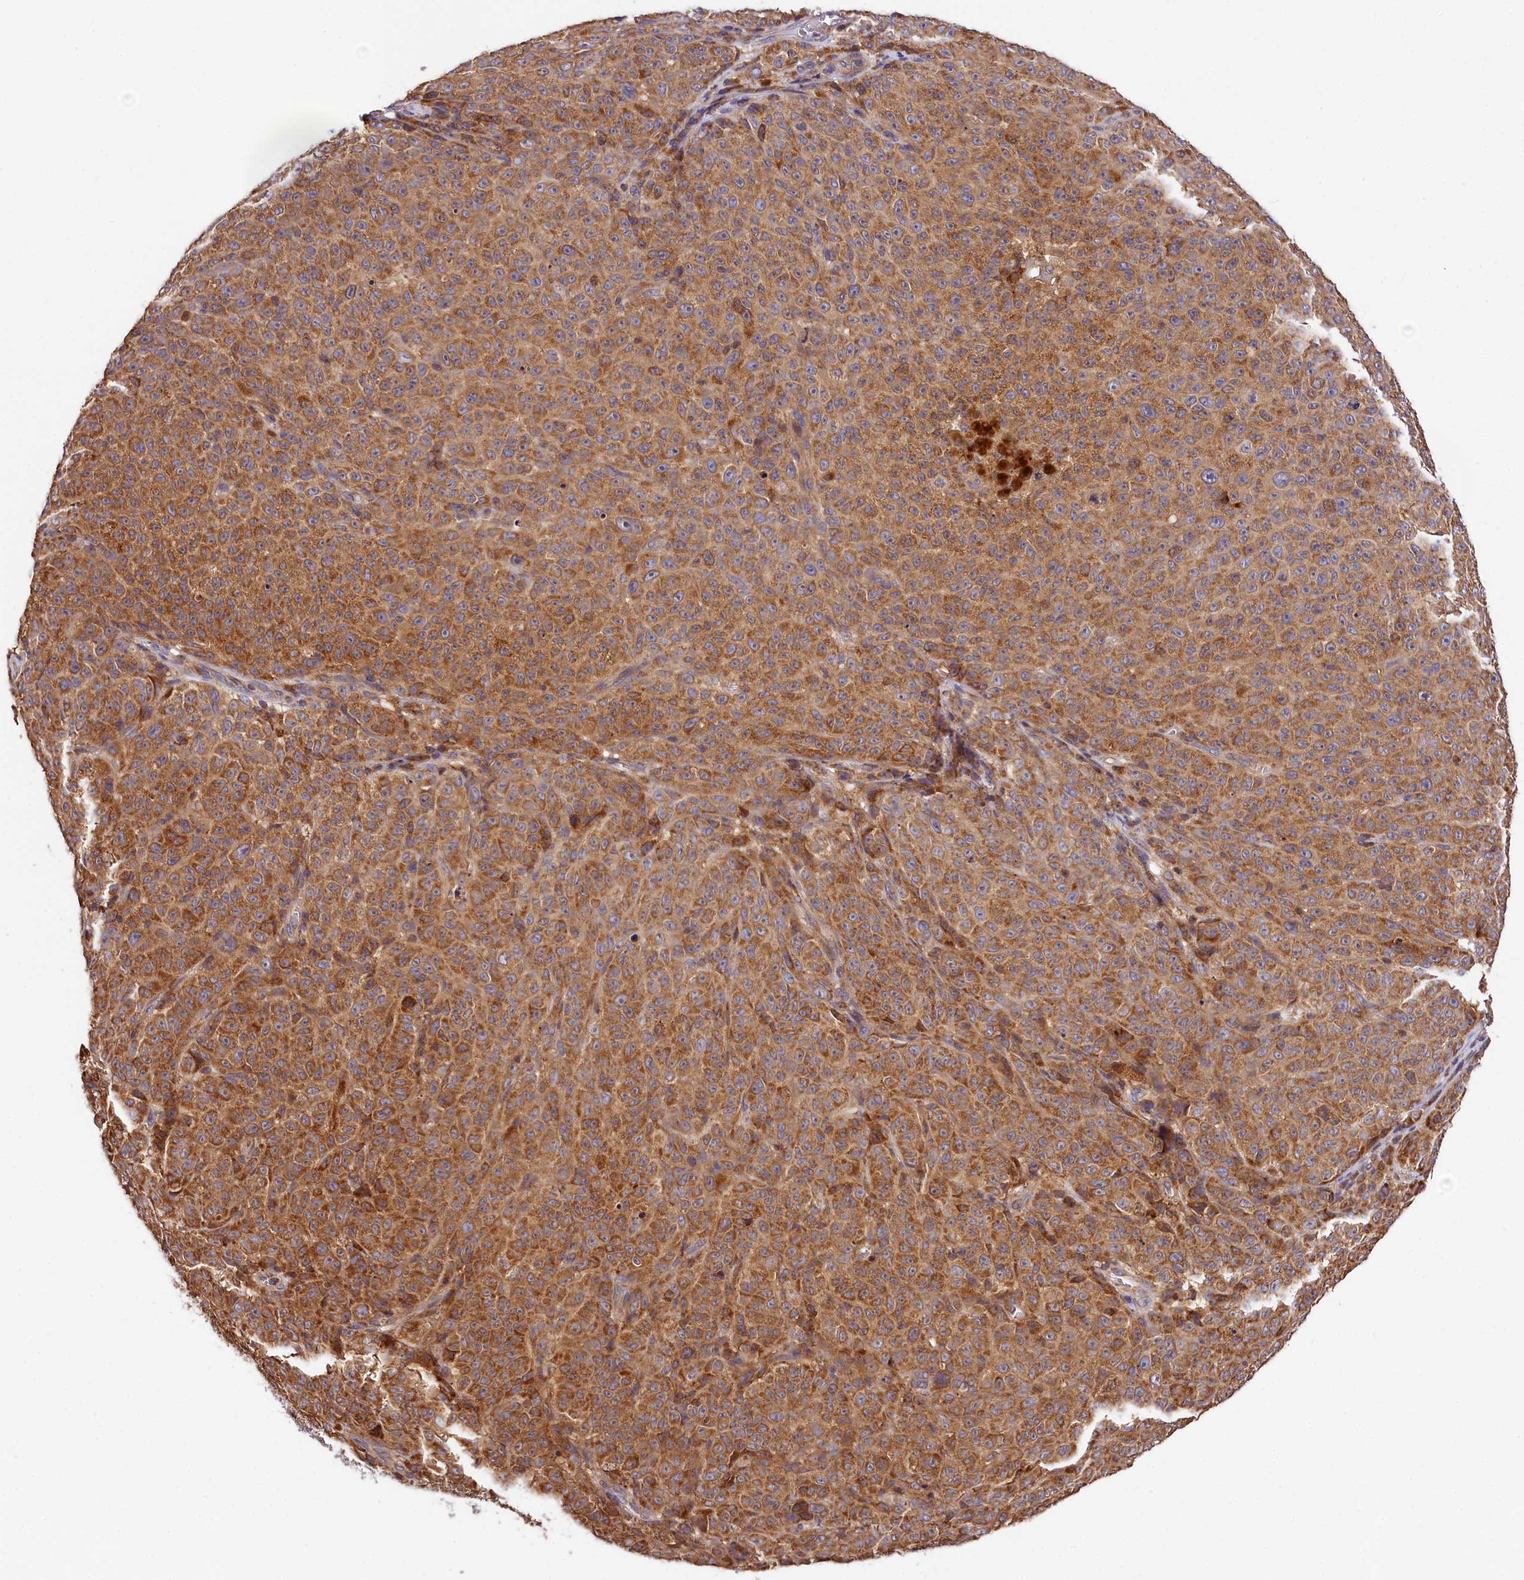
{"staining": {"intensity": "moderate", "quantity": ">75%", "location": "cytoplasmic/membranous"}, "tissue": "melanoma", "cell_type": "Tumor cells", "image_type": "cancer", "snomed": [{"axis": "morphology", "description": "Malignant melanoma, NOS"}, {"axis": "topography", "description": "Skin"}], "caption": "Human malignant melanoma stained for a protein (brown) demonstrates moderate cytoplasmic/membranous positive positivity in approximately >75% of tumor cells.", "gene": "KPTN", "patient": {"sex": "female", "age": 82}}